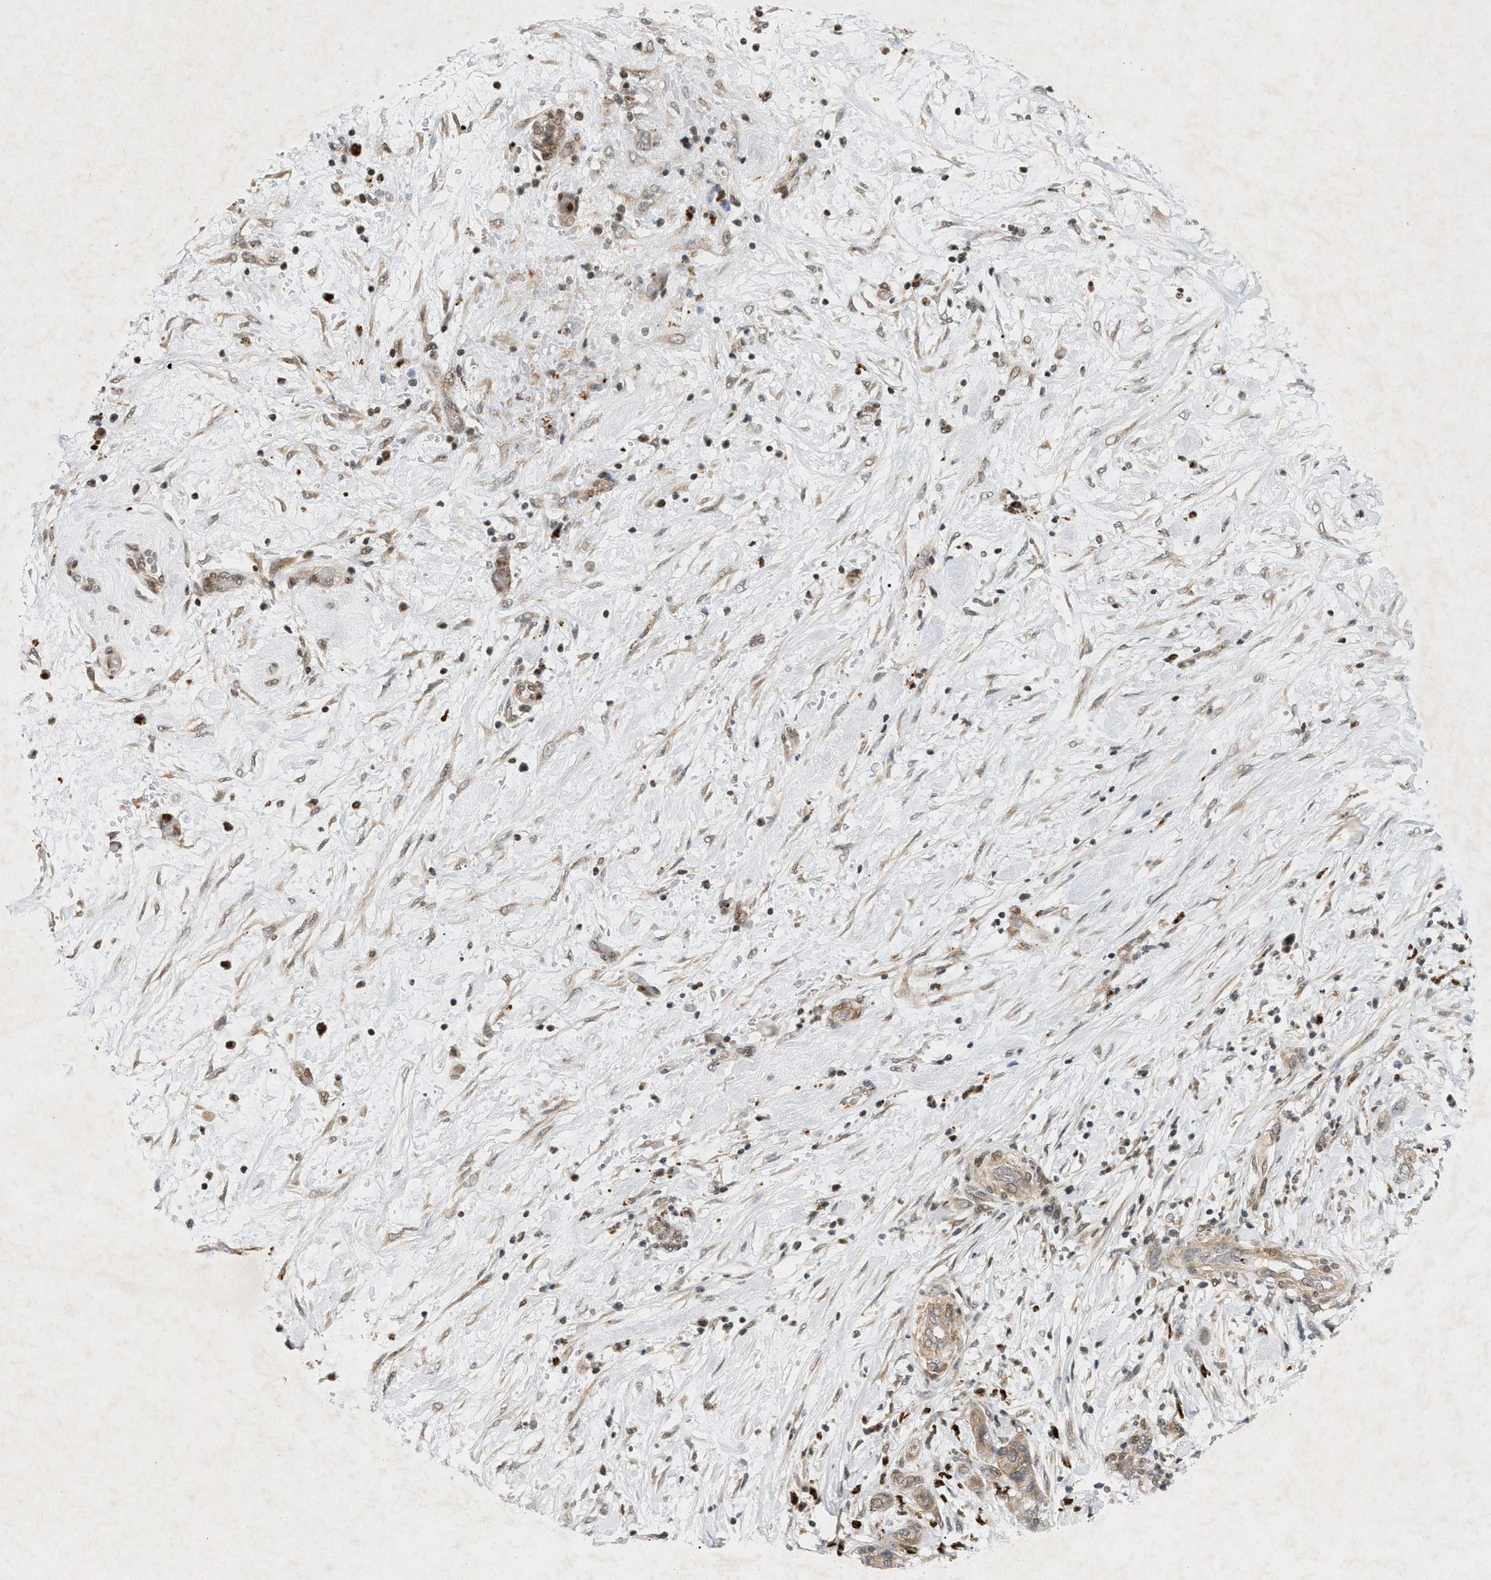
{"staining": {"intensity": "weak", "quantity": ">75%", "location": "cytoplasmic/membranous"}, "tissue": "pancreatic cancer", "cell_type": "Tumor cells", "image_type": "cancer", "snomed": [{"axis": "morphology", "description": "Adenocarcinoma, NOS"}, {"axis": "topography", "description": "Pancreas"}], "caption": "Immunohistochemical staining of pancreatic adenocarcinoma reveals low levels of weak cytoplasmic/membranous positivity in approximately >75% of tumor cells. (DAB IHC, brown staining for protein, blue staining for nuclei).", "gene": "ZPR1", "patient": {"sex": "female", "age": 78}}